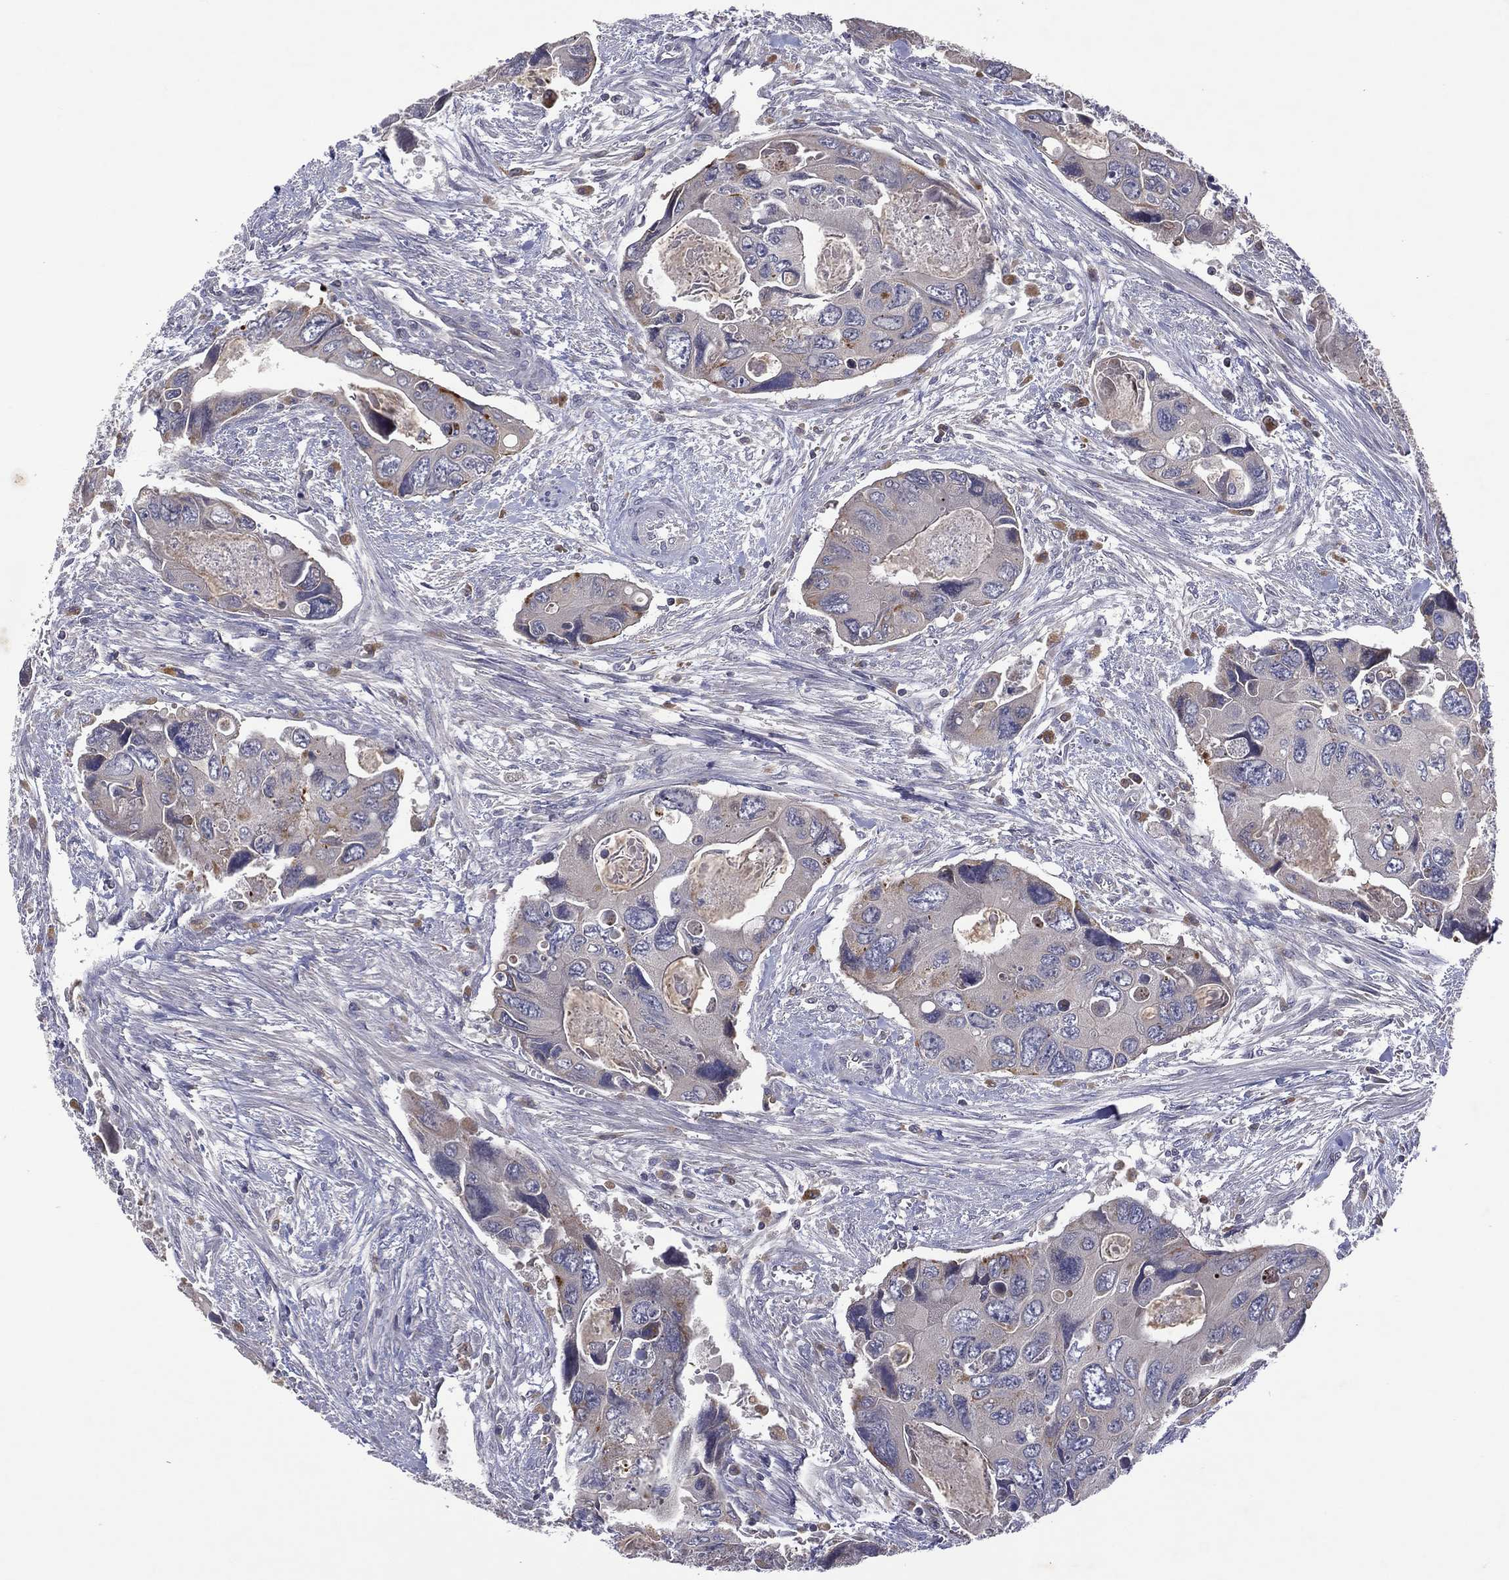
{"staining": {"intensity": "moderate", "quantity": "<25%", "location": "cytoplasmic/membranous"}, "tissue": "colorectal cancer", "cell_type": "Tumor cells", "image_type": "cancer", "snomed": [{"axis": "morphology", "description": "Adenocarcinoma, NOS"}, {"axis": "topography", "description": "Rectum"}], "caption": "The image demonstrates immunohistochemical staining of colorectal cancer (adenocarcinoma). There is moderate cytoplasmic/membranous staining is appreciated in approximately <25% of tumor cells.", "gene": "STARD3", "patient": {"sex": "male", "age": 62}}